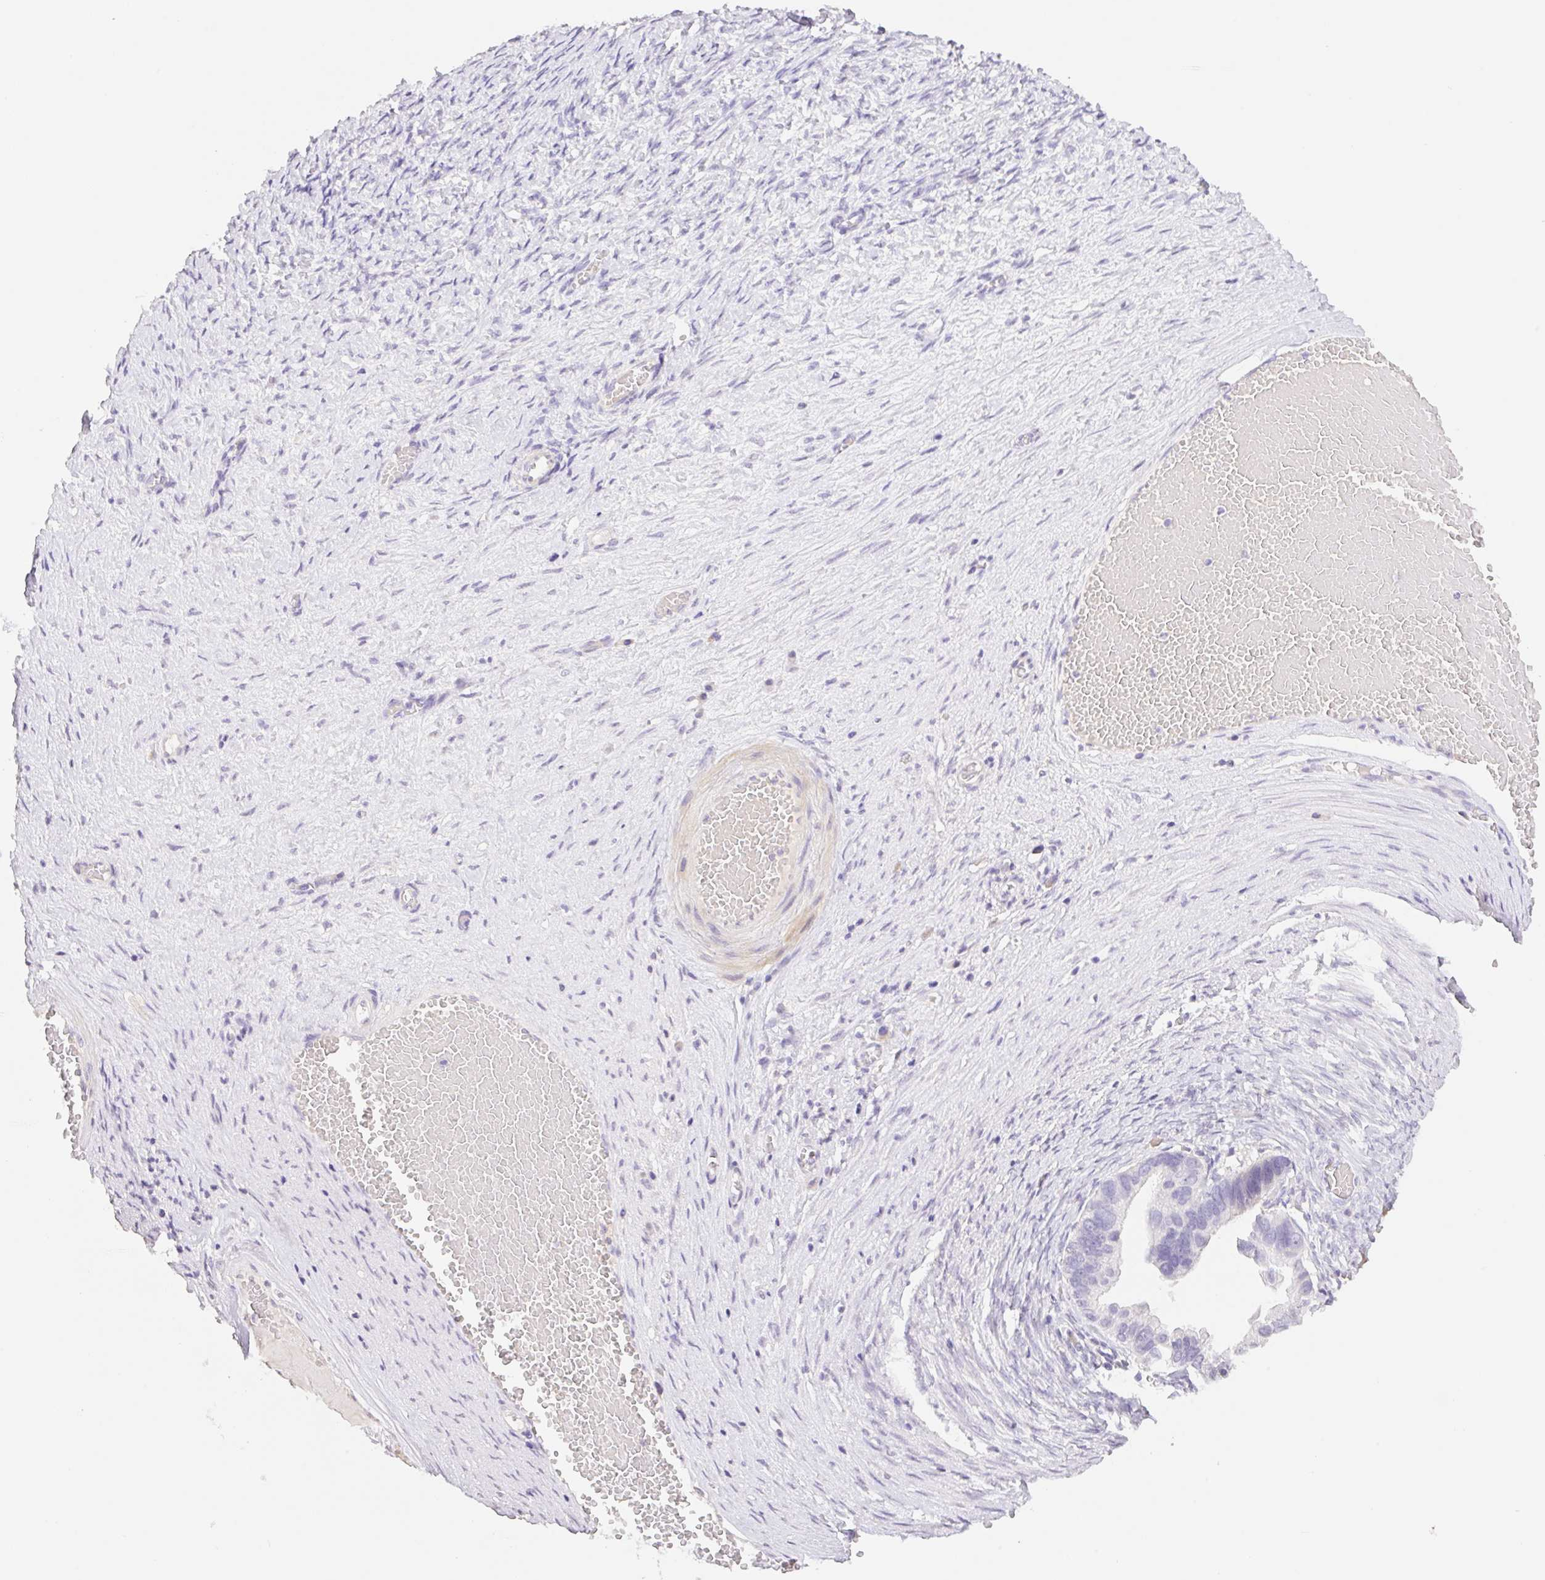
{"staining": {"intensity": "negative", "quantity": "none", "location": "none"}, "tissue": "ovarian cancer", "cell_type": "Tumor cells", "image_type": "cancer", "snomed": [{"axis": "morphology", "description": "Cystadenocarcinoma, serous, NOS"}, {"axis": "topography", "description": "Ovary"}], "caption": "Immunohistochemistry (IHC) photomicrograph of neoplastic tissue: ovarian cancer stained with DAB demonstrates no significant protein expression in tumor cells.", "gene": "HCRTR2", "patient": {"sex": "female", "age": 56}}